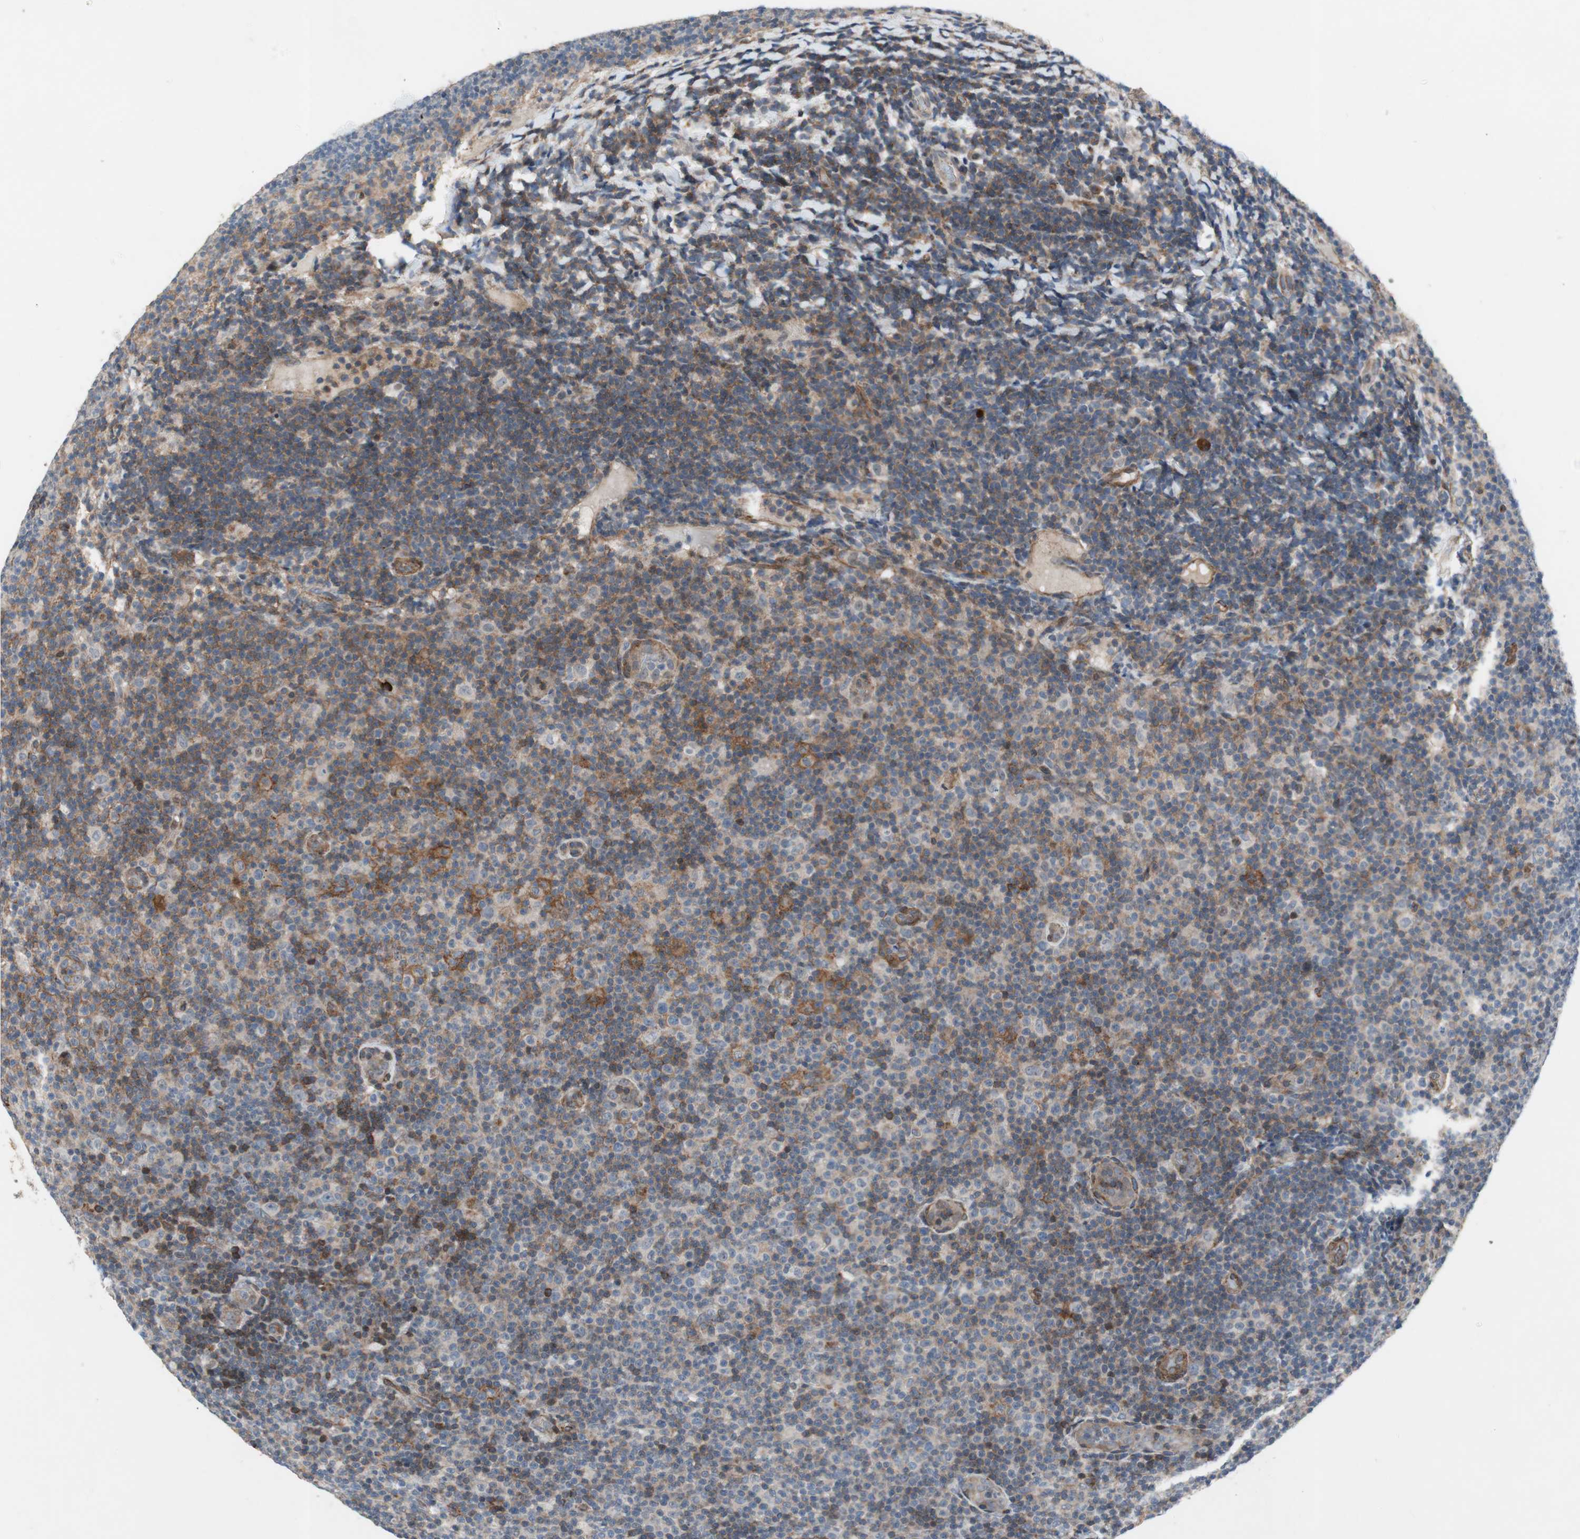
{"staining": {"intensity": "moderate", "quantity": "<25%", "location": "cytoplasmic/membranous"}, "tissue": "lymphoma", "cell_type": "Tumor cells", "image_type": "cancer", "snomed": [{"axis": "morphology", "description": "Malignant lymphoma, non-Hodgkin's type, Low grade"}, {"axis": "topography", "description": "Lymph node"}], "caption": "High-magnification brightfield microscopy of lymphoma stained with DAB (brown) and counterstained with hematoxylin (blue). tumor cells exhibit moderate cytoplasmic/membranous expression is present in about<25% of cells.", "gene": "GRHL1", "patient": {"sex": "male", "age": 83}}